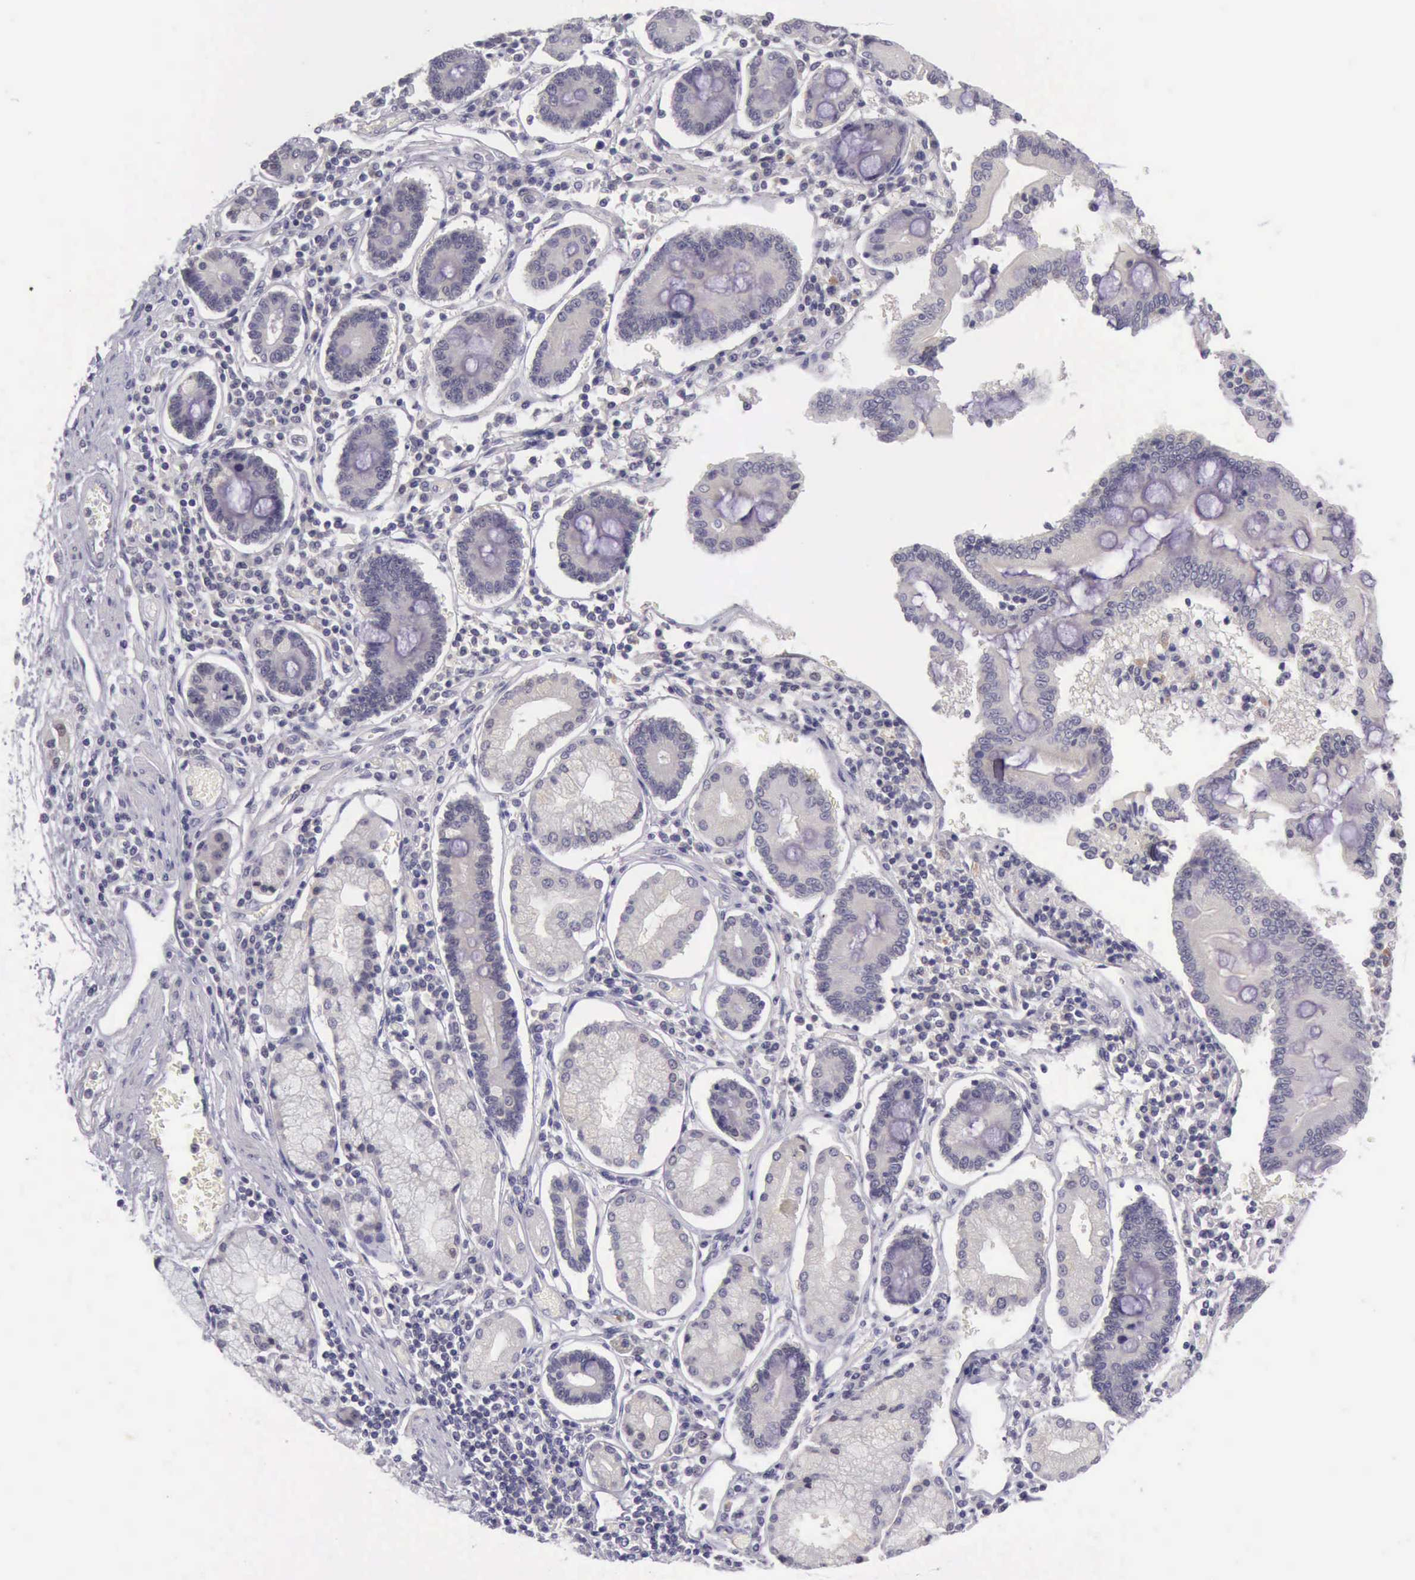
{"staining": {"intensity": "negative", "quantity": "none", "location": "none"}, "tissue": "pancreatic cancer", "cell_type": "Tumor cells", "image_type": "cancer", "snomed": [{"axis": "morphology", "description": "Adenocarcinoma, NOS"}, {"axis": "topography", "description": "Pancreas"}], "caption": "Immunohistochemical staining of human pancreatic cancer (adenocarcinoma) shows no significant expression in tumor cells.", "gene": "ARNT2", "patient": {"sex": "female", "age": 57}}